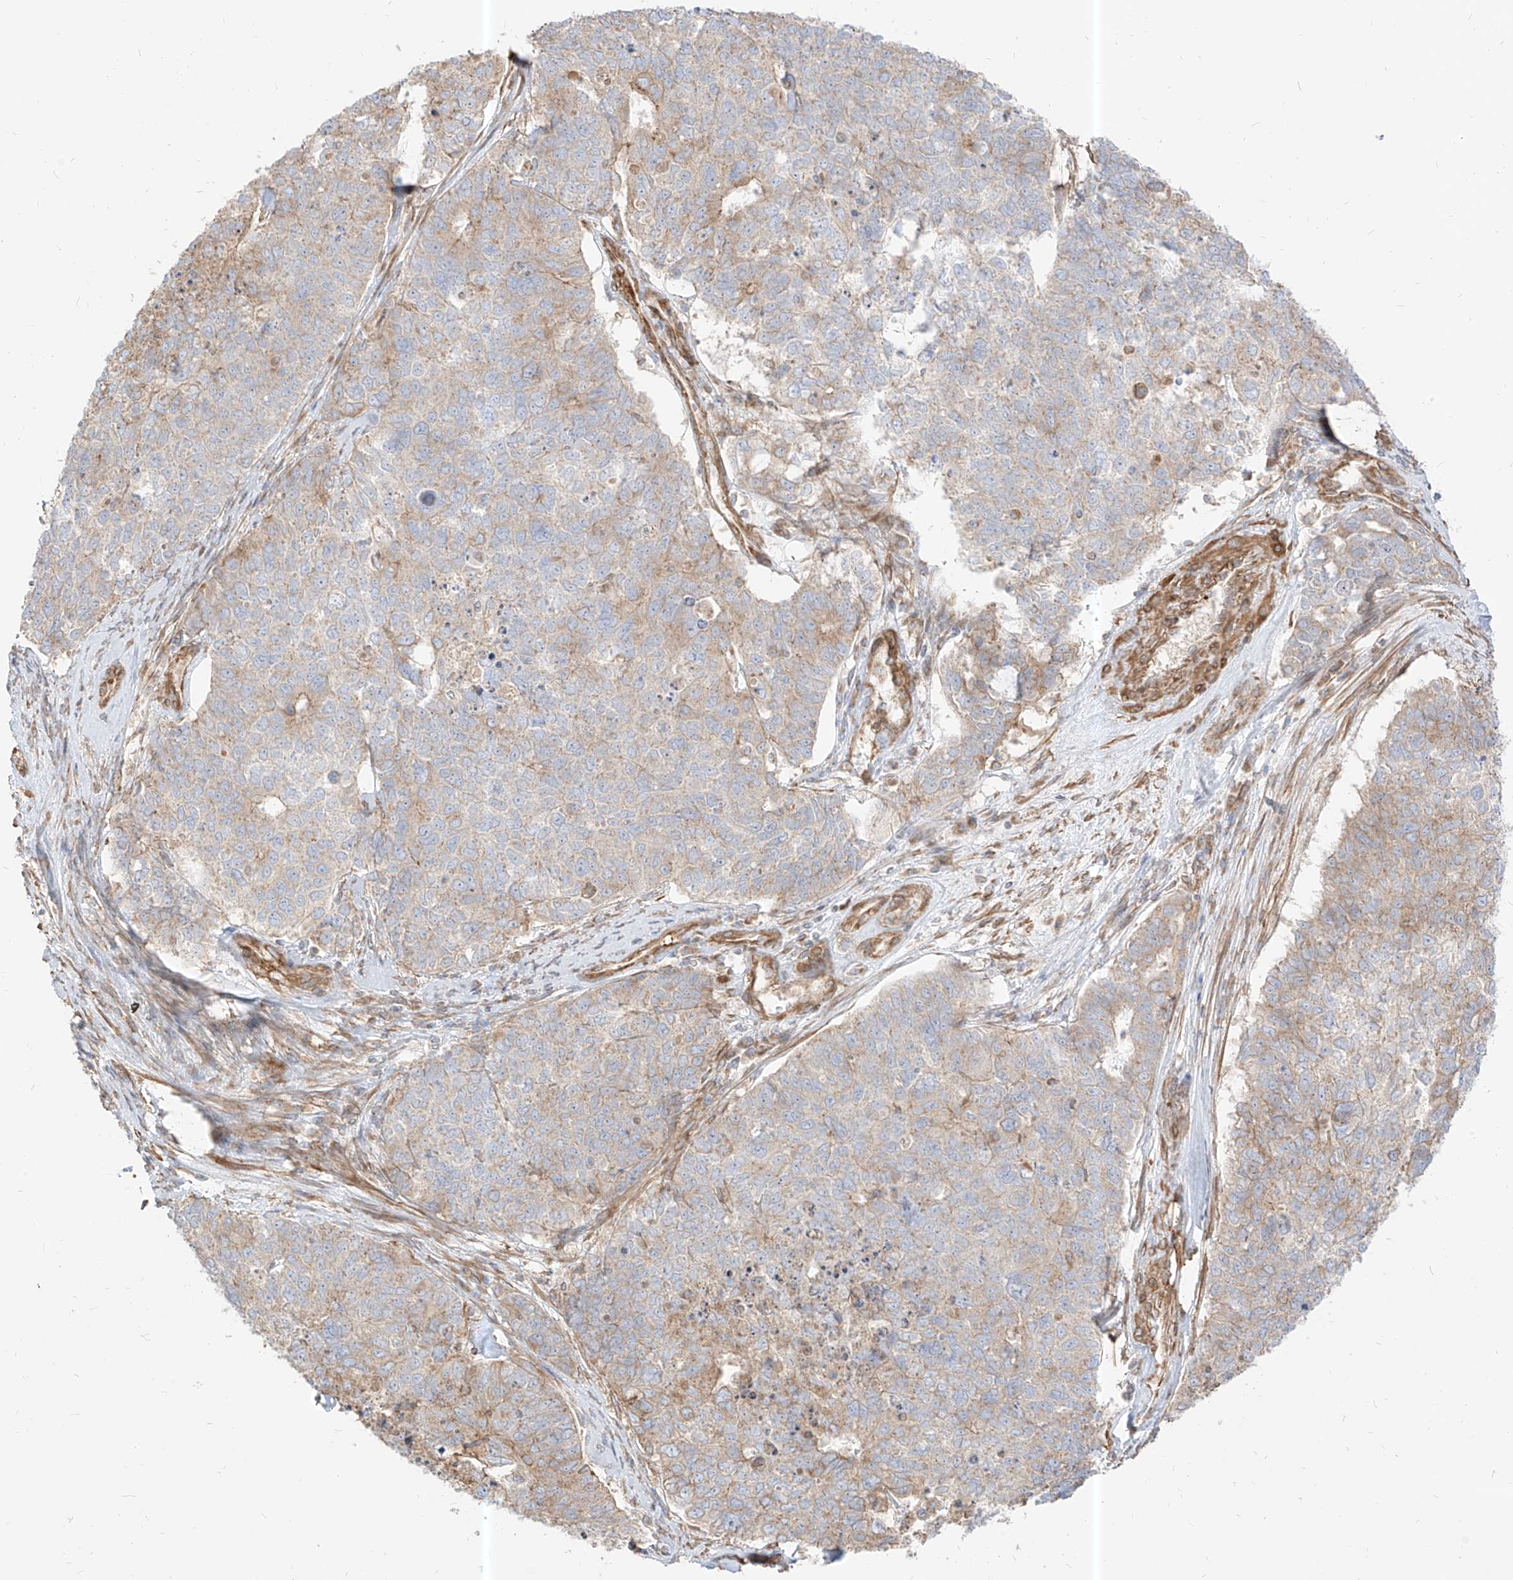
{"staining": {"intensity": "weak", "quantity": "<25%", "location": "cytoplasmic/membranous"}, "tissue": "cervical cancer", "cell_type": "Tumor cells", "image_type": "cancer", "snomed": [{"axis": "morphology", "description": "Squamous cell carcinoma, NOS"}, {"axis": "topography", "description": "Cervix"}], "caption": "Immunohistochemical staining of cervical squamous cell carcinoma displays no significant positivity in tumor cells.", "gene": "PLCL1", "patient": {"sex": "female", "age": 63}}